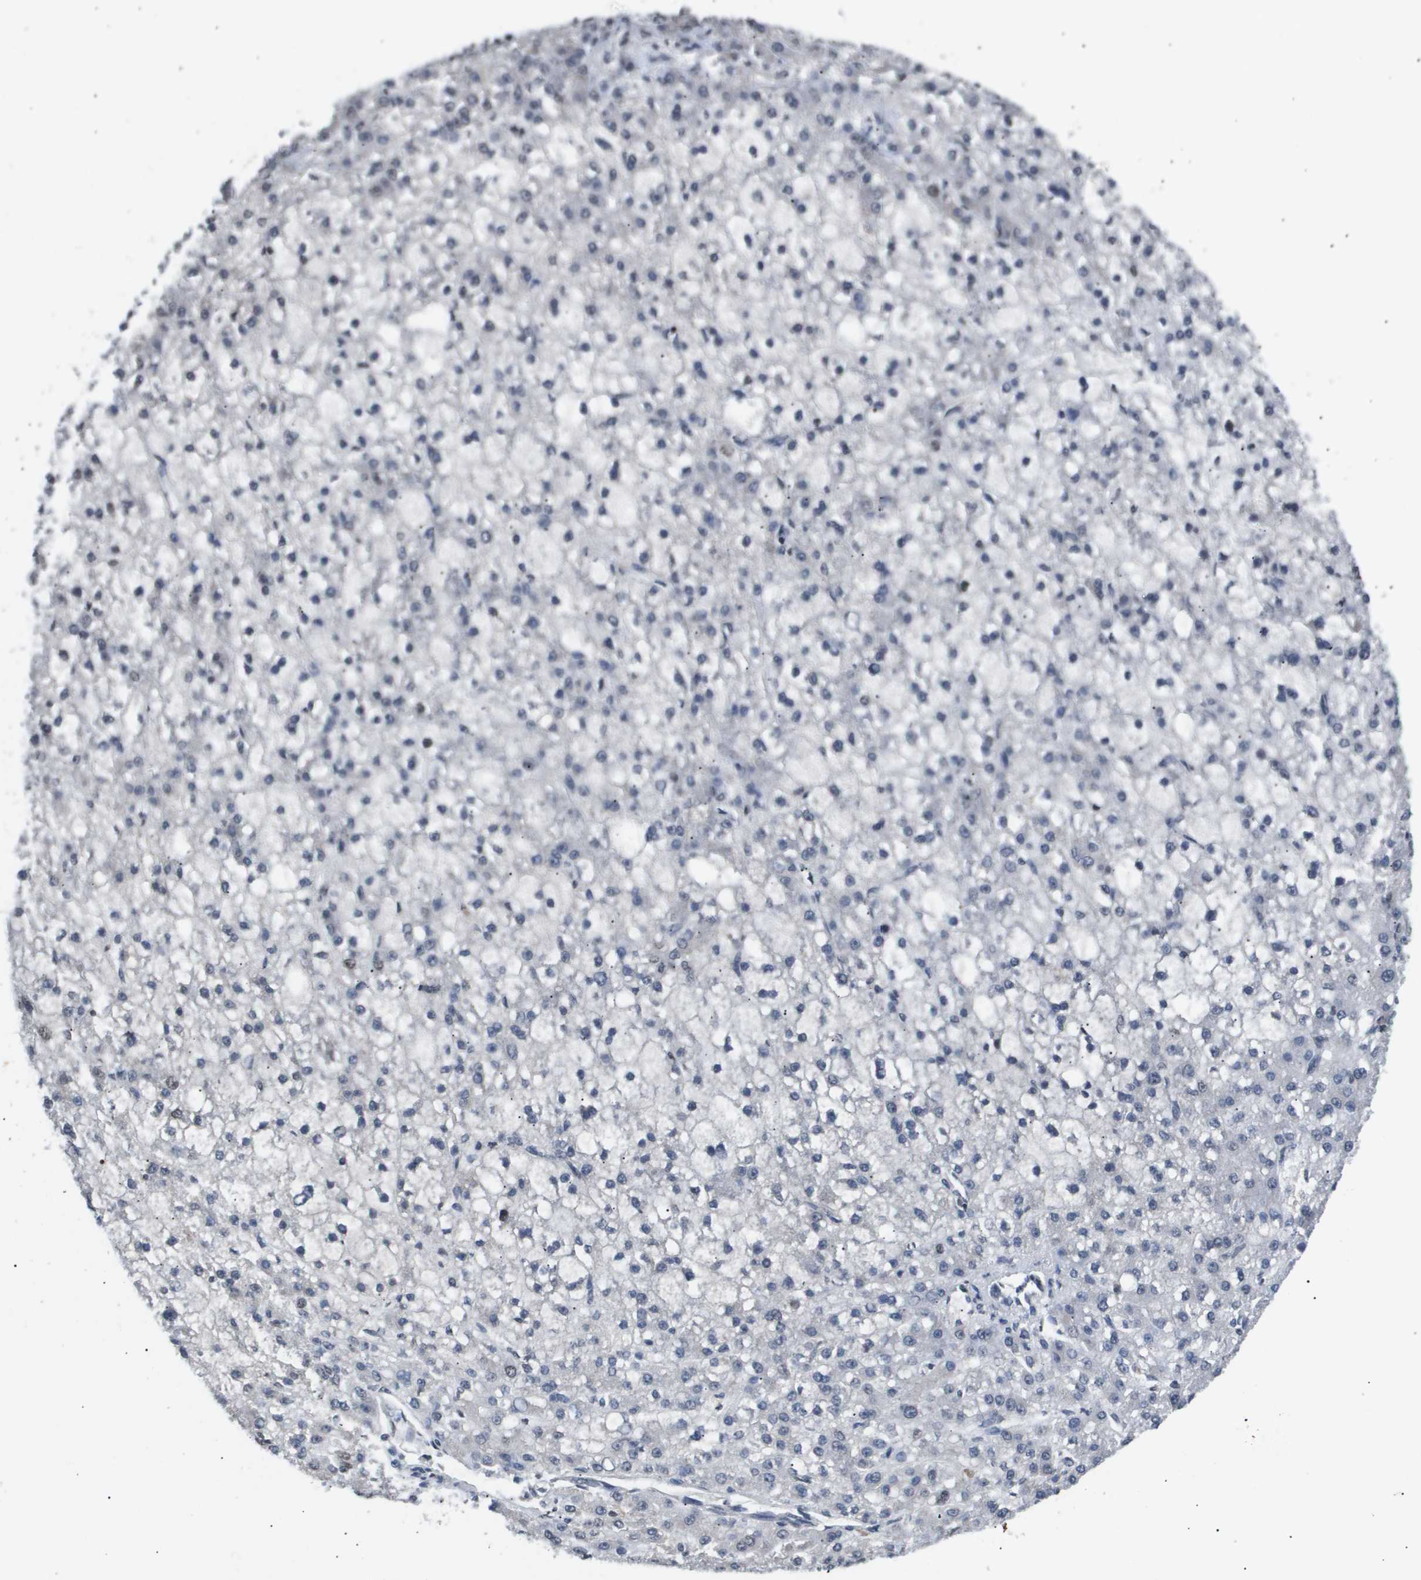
{"staining": {"intensity": "negative", "quantity": "none", "location": "none"}, "tissue": "liver cancer", "cell_type": "Tumor cells", "image_type": "cancer", "snomed": [{"axis": "morphology", "description": "Carcinoma, Hepatocellular, NOS"}, {"axis": "topography", "description": "Liver"}], "caption": "IHC photomicrograph of human liver hepatocellular carcinoma stained for a protein (brown), which exhibits no staining in tumor cells.", "gene": "ANAPC2", "patient": {"sex": "male", "age": 67}}